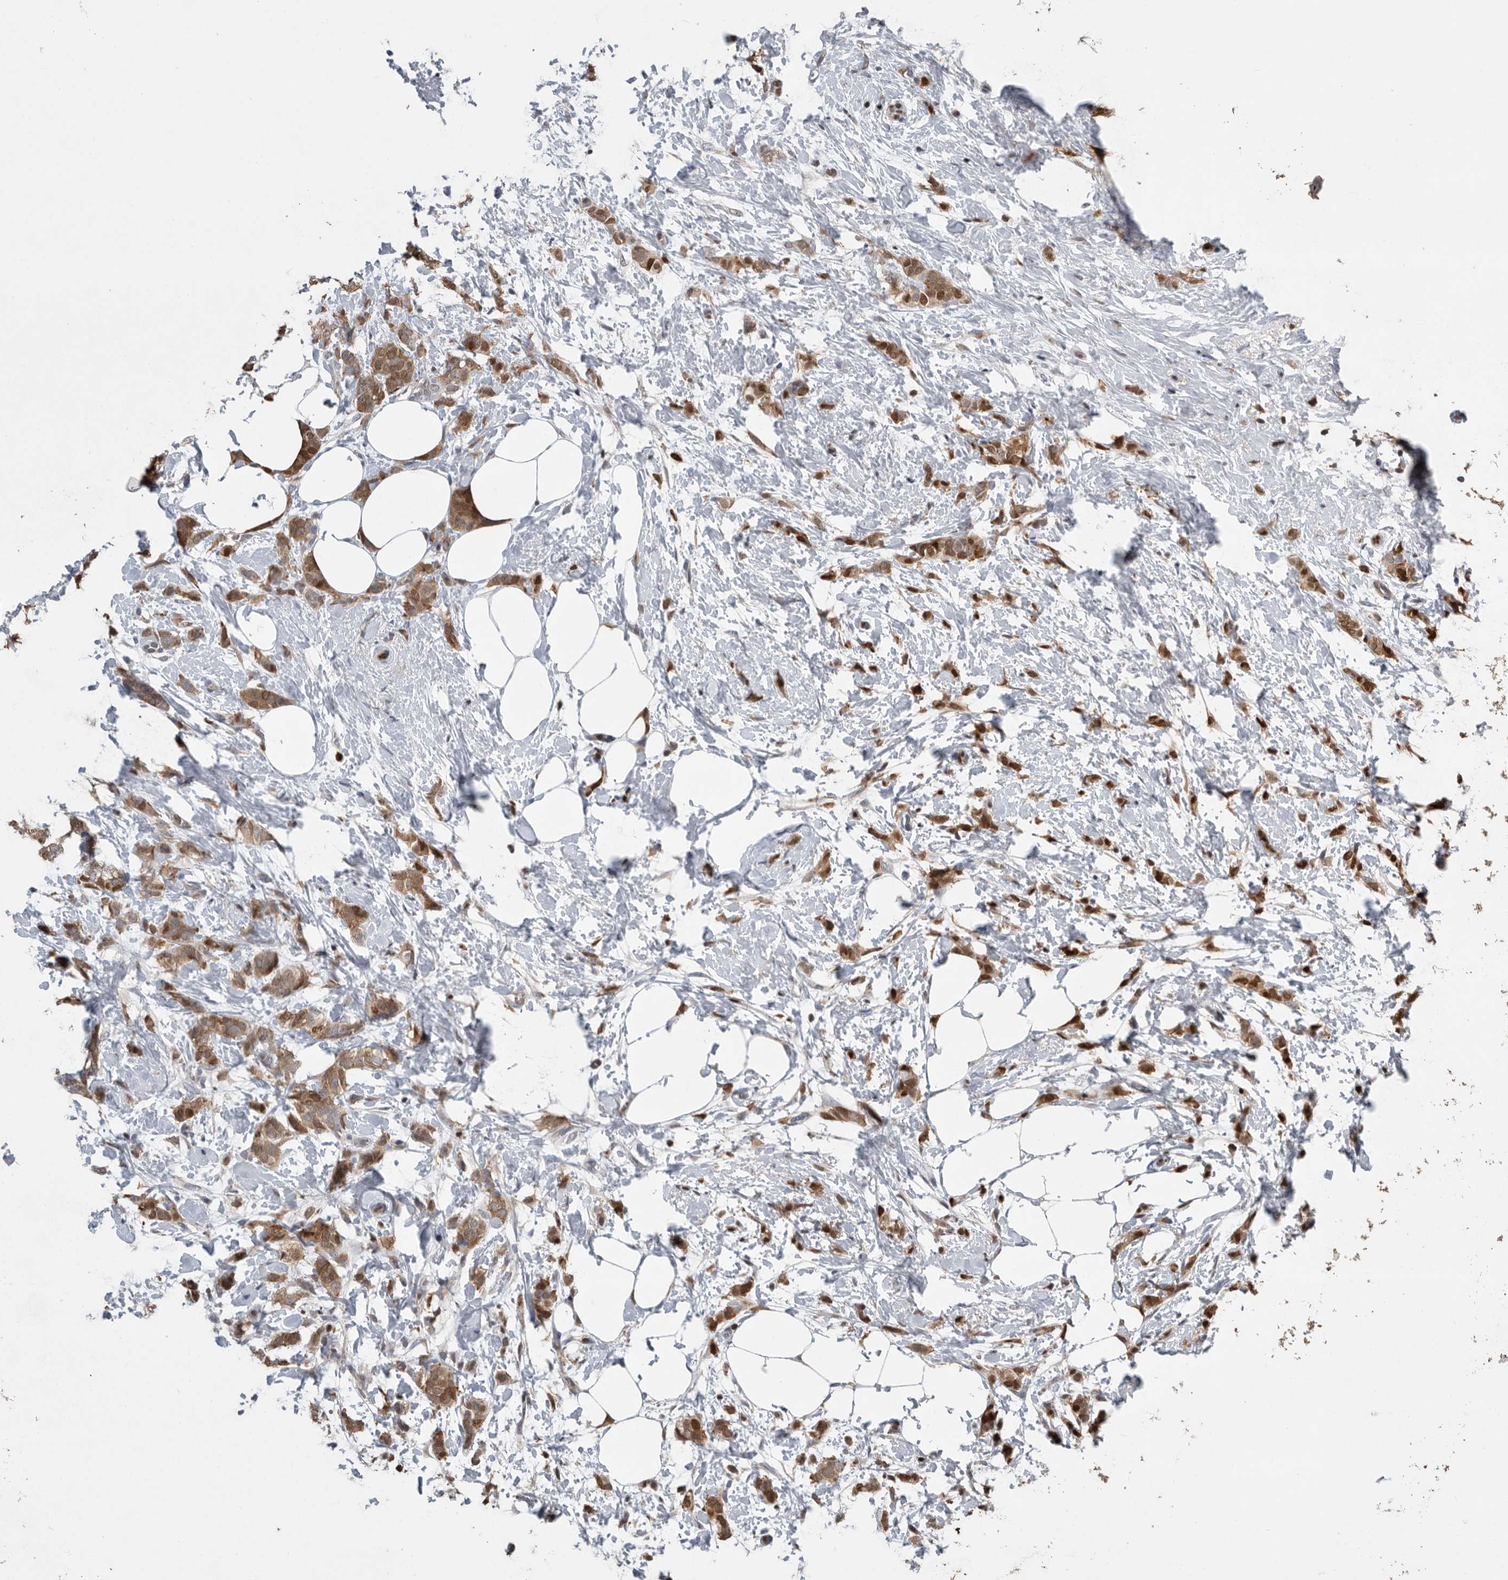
{"staining": {"intensity": "moderate", "quantity": ">75%", "location": "cytoplasmic/membranous,nuclear"}, "tissue": "breast cancer", "cell_type": "Tumor cells", "image_type": "cancer", "snomed": [{"axis": "morphology", "description": "Lobular carcinoma, in situ"}, {"axis": "morphology", "description": "Lobular carcinoma"}, {"axis": "topography", "description": "Breast"}], "caption": "Moderate cytoplasmic/membranous and nuclear positivity for a protein is identified in approximately >75% of tumor cells of breast cancer using IHC.", "gene": "PDCD4", "patient": {"sex": "female", "age": 41}}